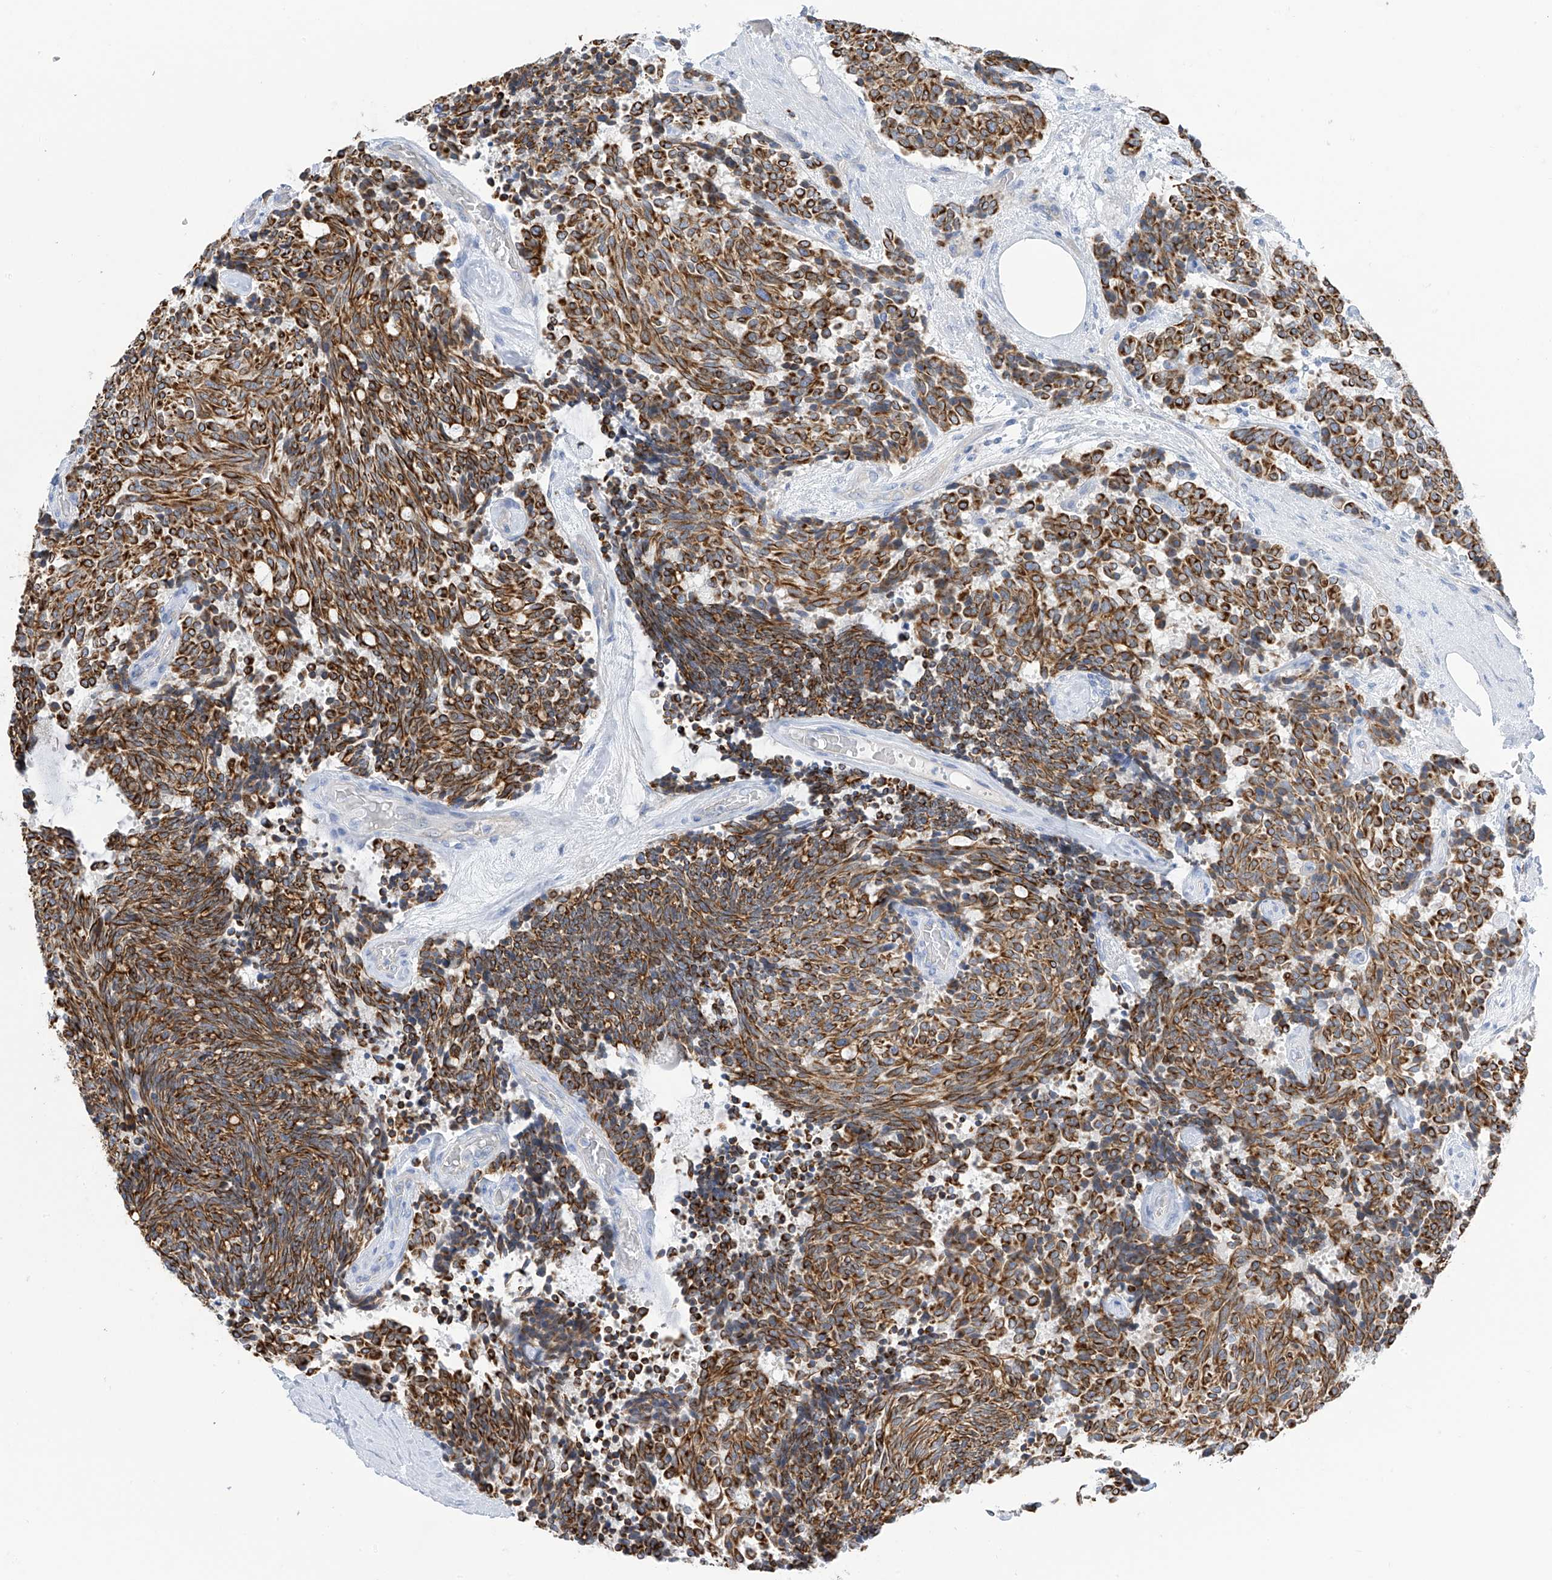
{"staining": {"intensity": "strong", "quantity": ">75%", "location": "cytoplasmic/membranous"}, "tissue": "carcinoid", "cell_type": "Tumor cells", "image_type": "cancer", "snomed": [{"axis": "morphology", "description": "Carcinoid, malignant, NOS"}, {"axis": "topography", "description": "Pancreas"}], "caption": "Carcinoid (malignant) was stained to show a protein in brown. There is high levels of strong cytoplasmic/membranous expression in about >75% of tumor cells.", "gene": "PIK3C2B", "patient": {"sex": "female", "age": 54}}